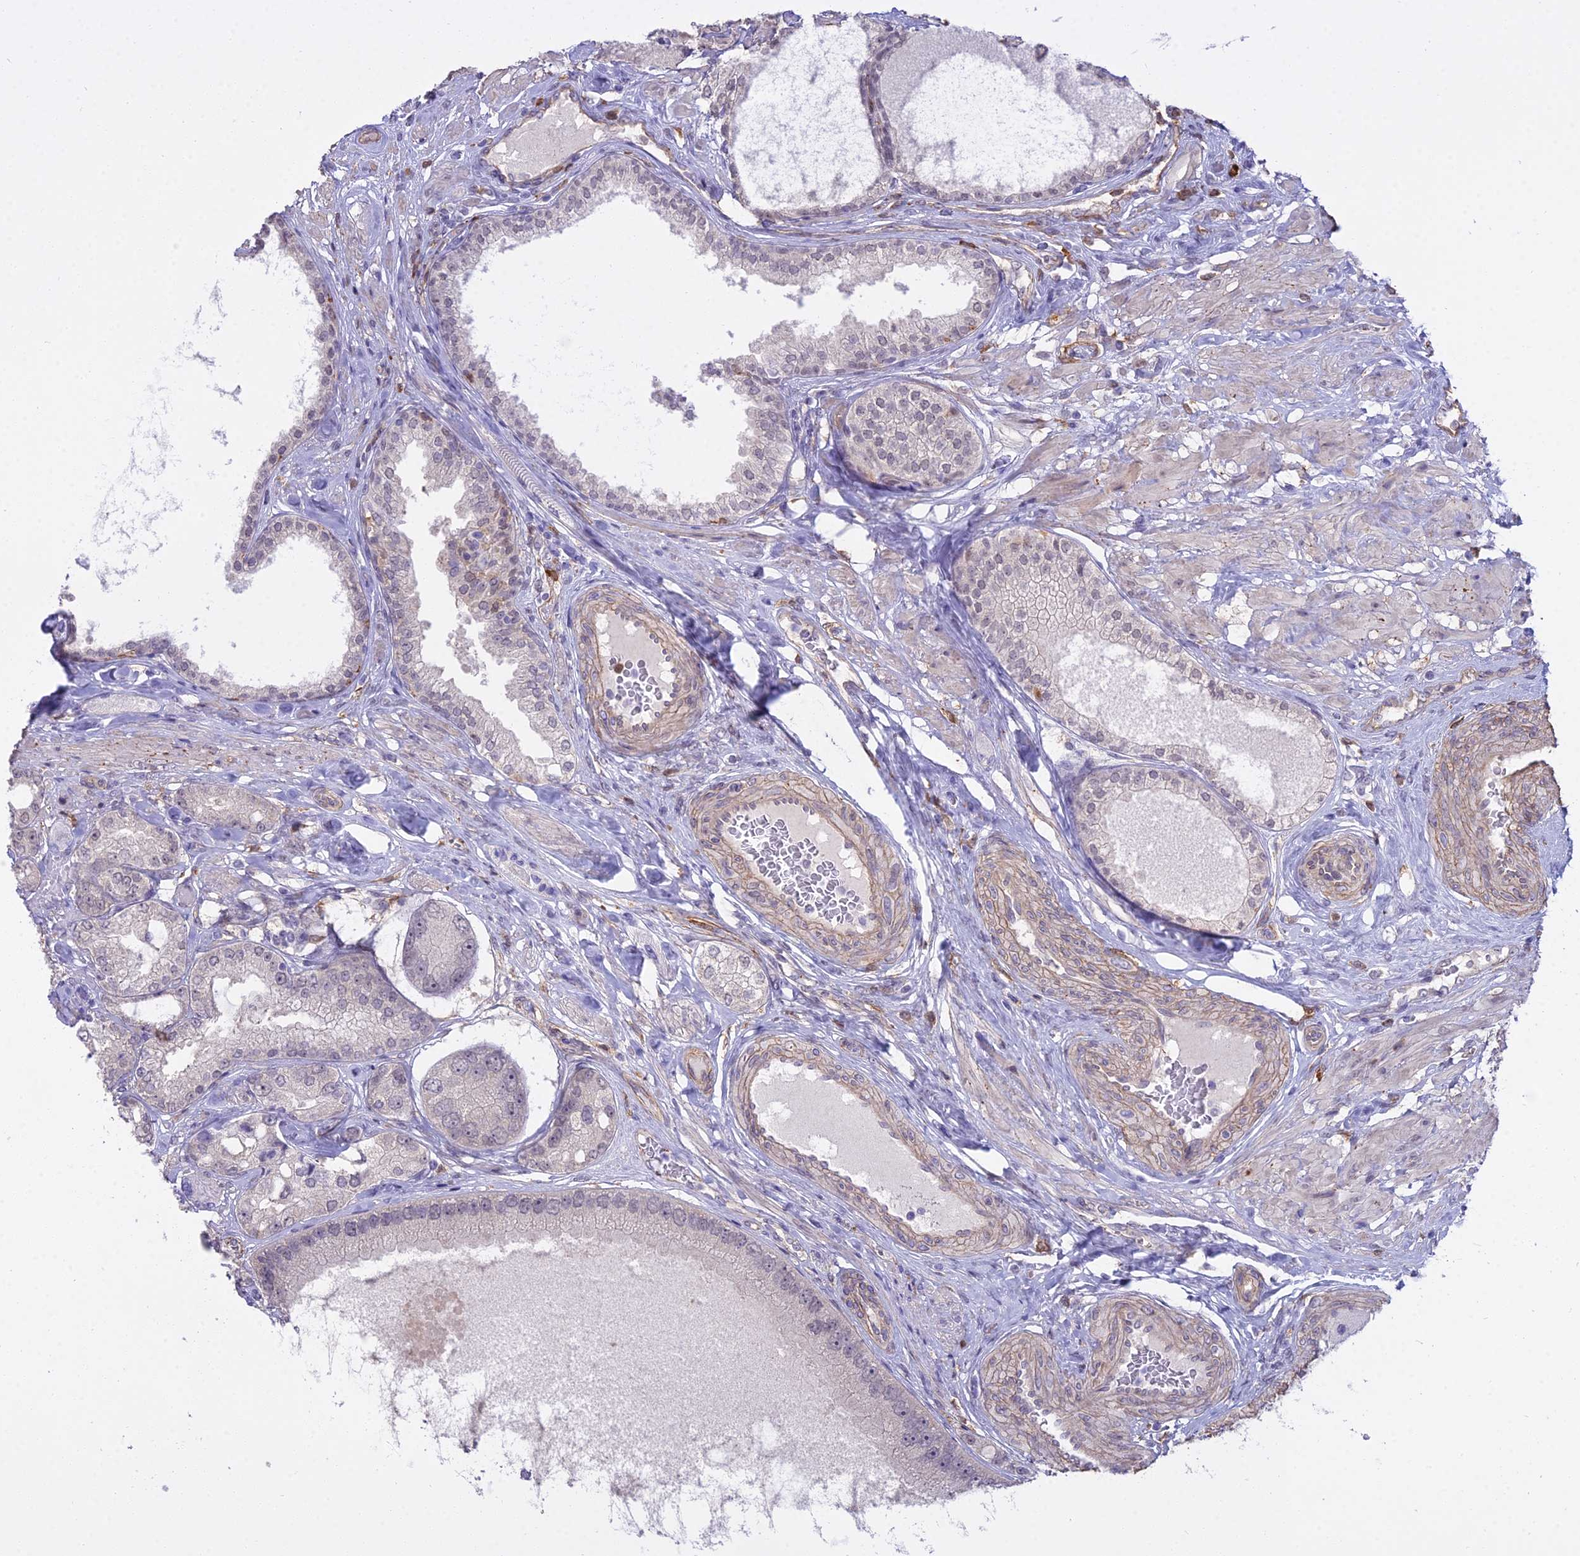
{"staining": {"intensity": "negative", "quantity": "none", "location": "none"}, "tissue": "prostate cancer", "cell_type": "Tumor cells", "image_type": "cancer", "snomed": [{"axis": "morphology", "description": "Adenocarcinoma, High grade"}, {"axis": "topography", "description": "Prostate"}], "caption": "Human prostate adenocarcinoma (high-grade) stained for a protein using immunohistochemistry displays no positivity in tumor cells.", "gene": "BLNK", "patient": {"sex": "male", "age": 71}}